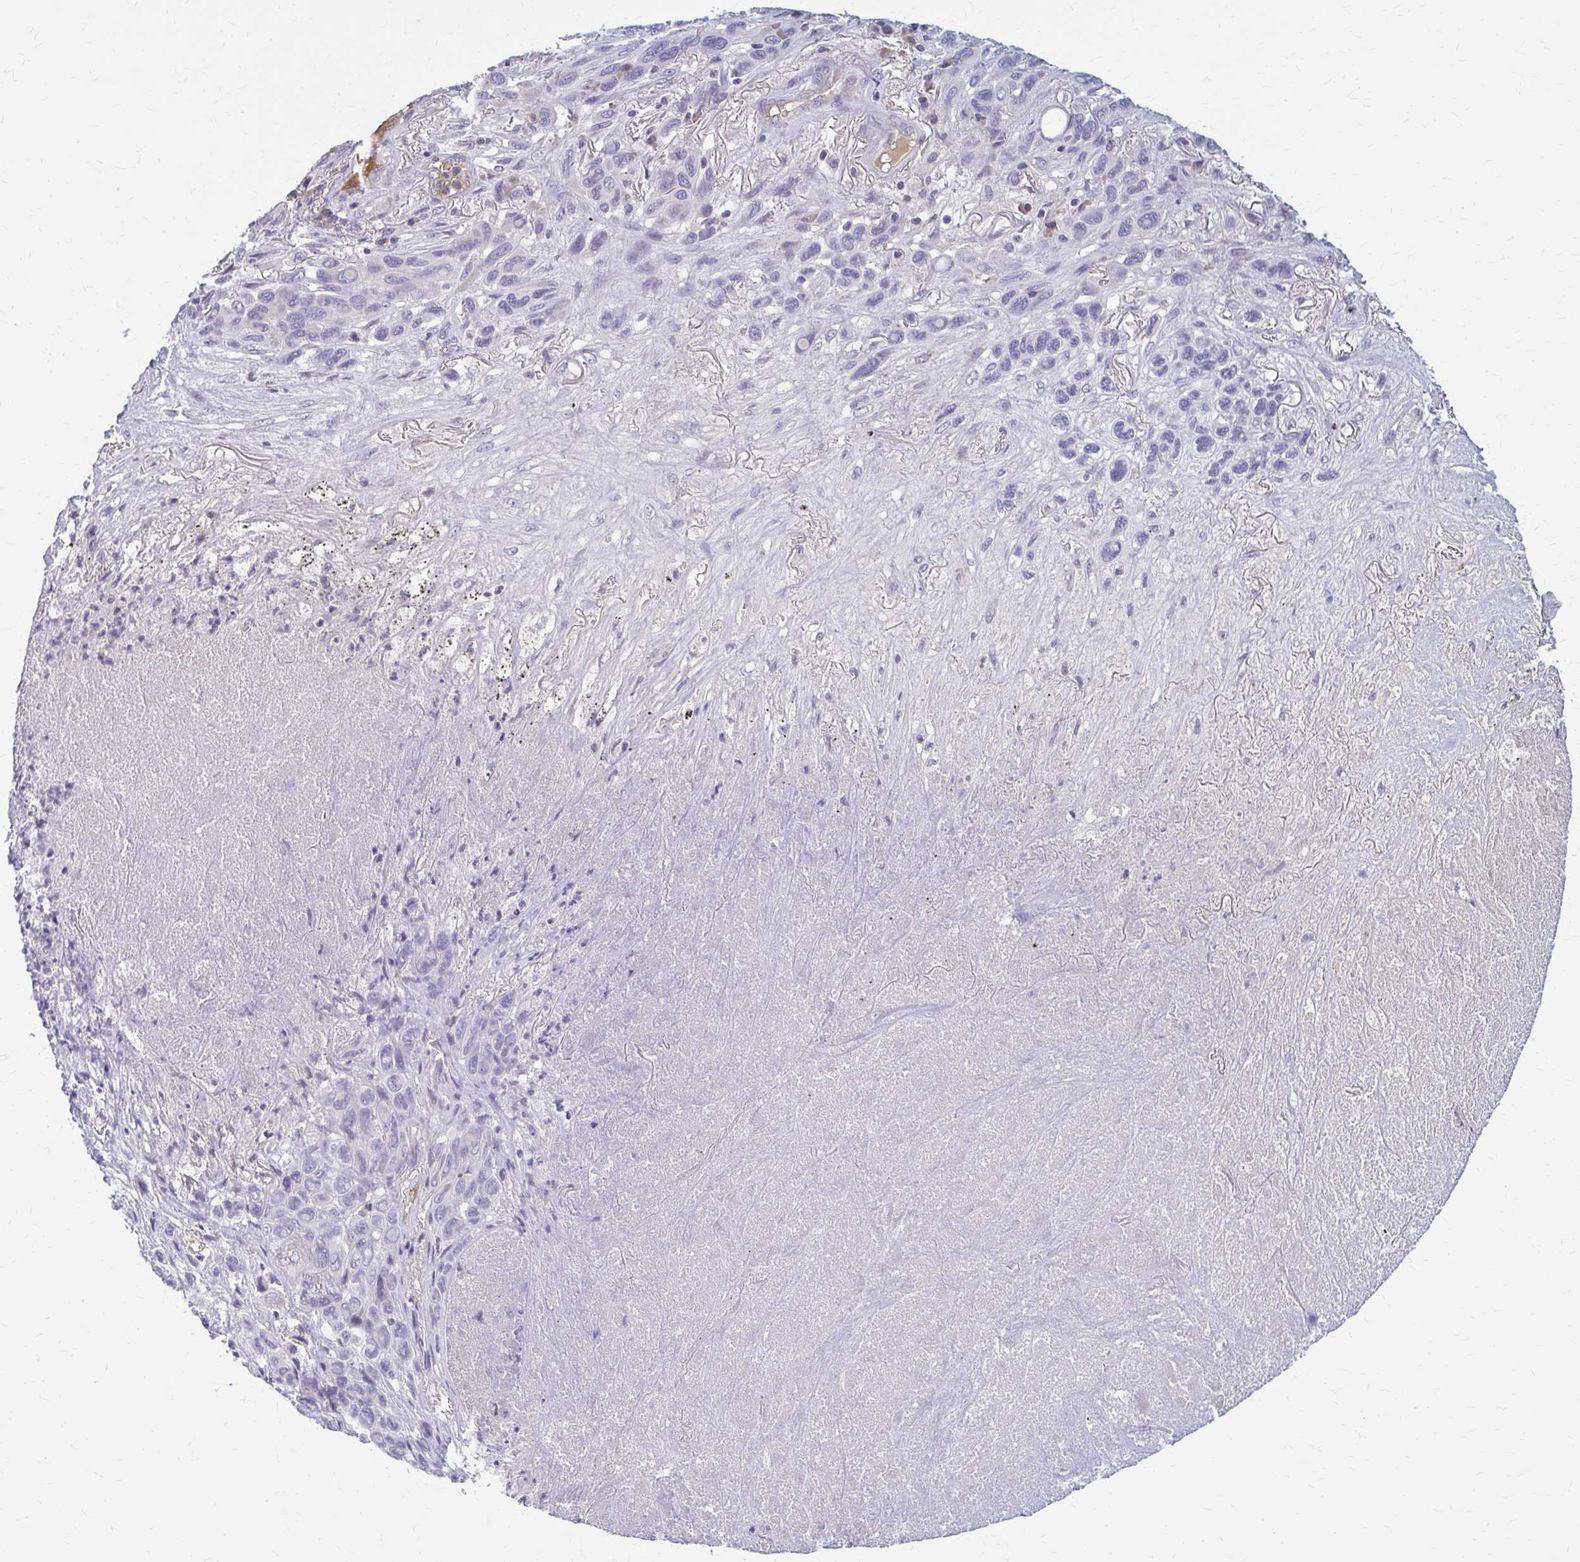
{"staining": {"intensity": "negative", "quantity": "none", "location": "none"}, "tissue": "melanoma", "cell_type": "Tumor cells", "image_type": "cancer", "snomed": [{"axis": "morphology", "description": "Malignant melanoma, Metastatic site"}, {"axis": "topography", "description": "Lung"}], "caption": "The image reveals no staining of tumor cells in melanoma.", "gene": "MCRIP2", "patient": {"sex": "male", "age": 48}}